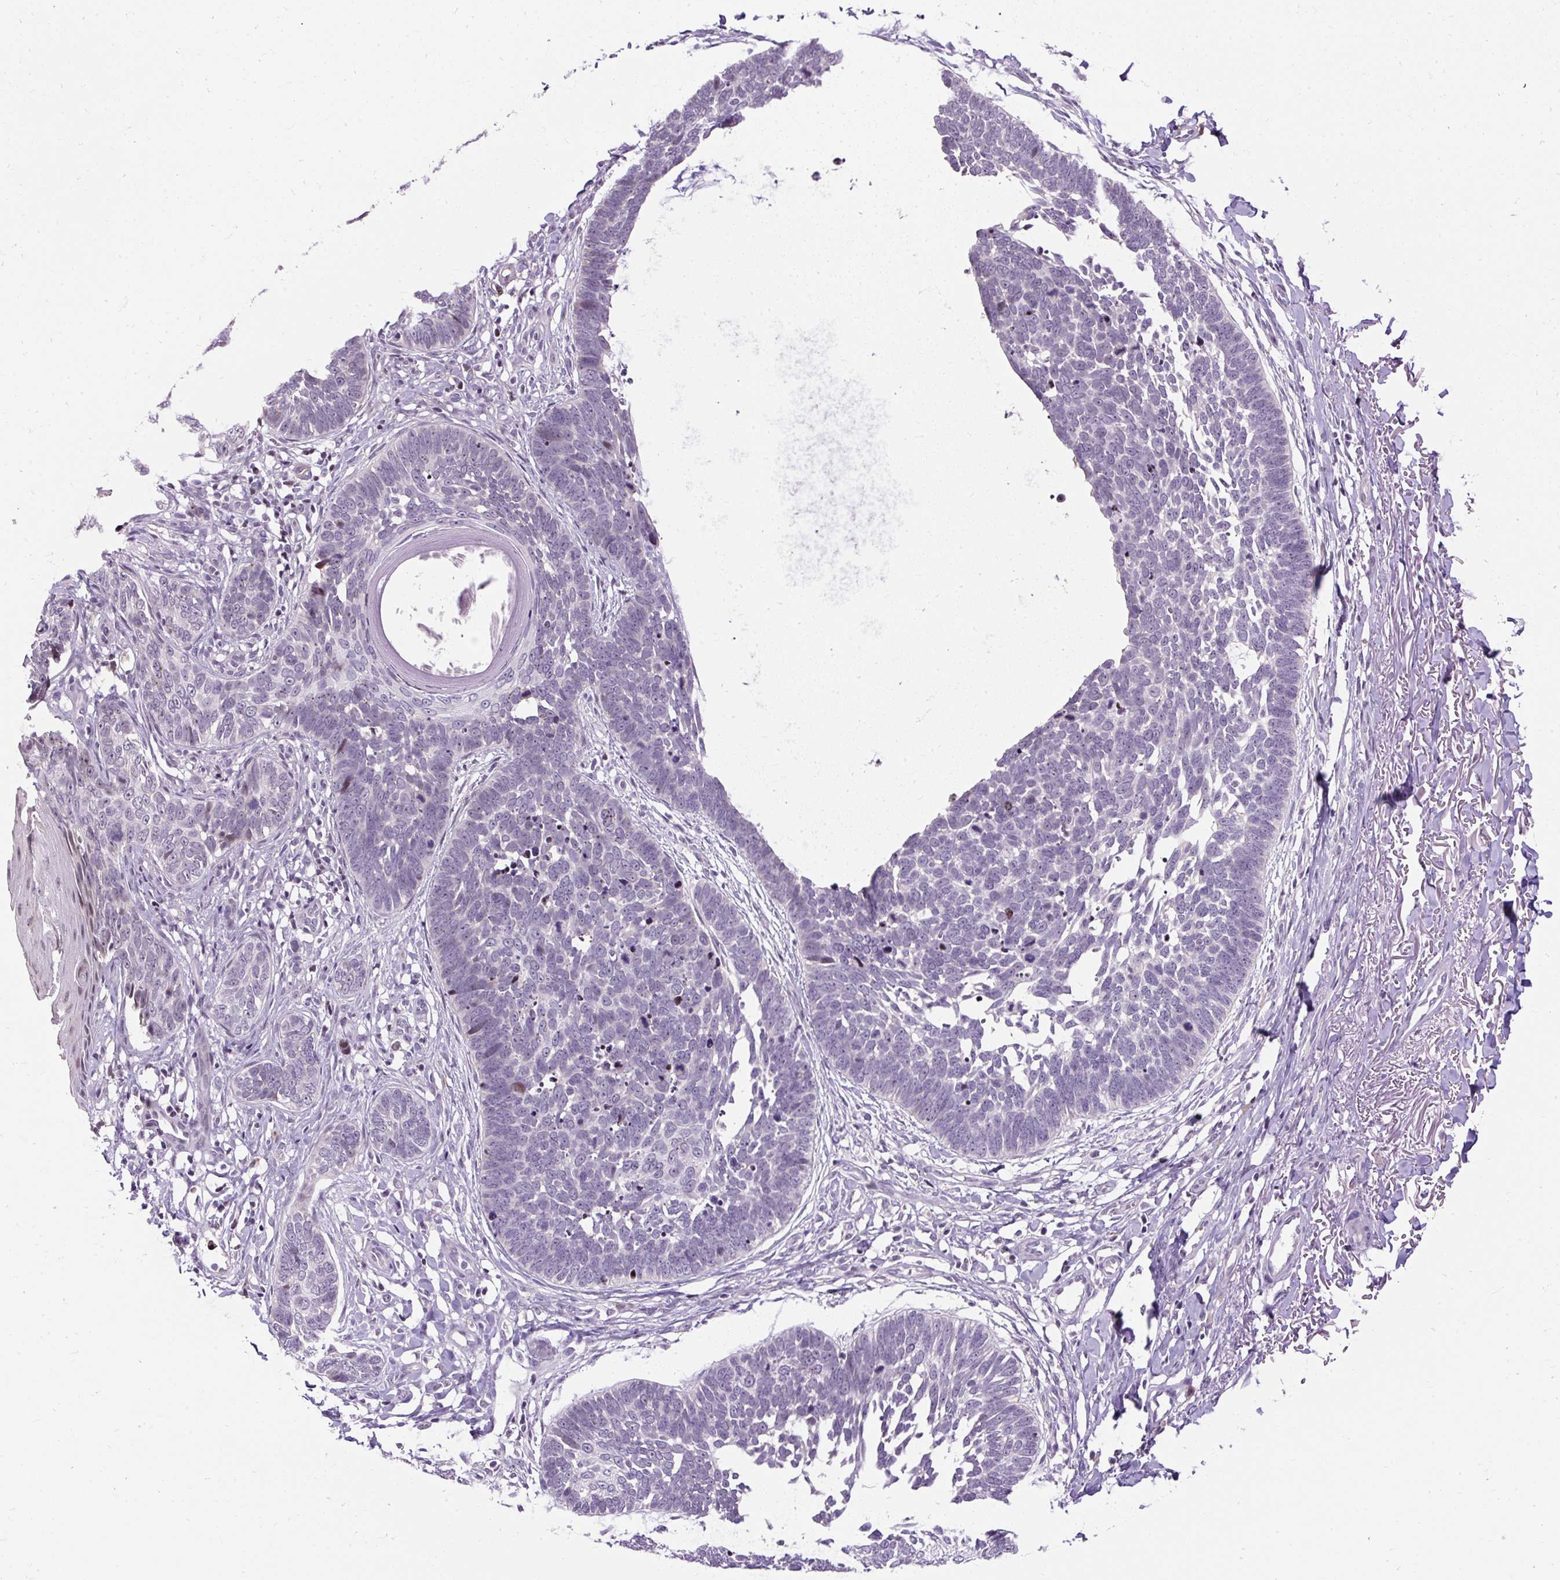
{"staining": {"intensity": "moderate", "quantity": "<25%", "location": "nuclear"}, "tissue": "skin cancer", "cell_type": "Tumor cells", "image_type": "cancer", "snomed": [{"axis": "morphology", "description": "Normal tissue, NOS"}, {"axis": "morphology", "description": "Basal cell carcinoma"}, {"axis": "topography", "description": "Skin"}], "caption": "The immunohistochemical stain labels moderate nuclear positivity in tumor cells of skin cancer tissue.", "gene": "ARHGEF18", "patient": {"sex": "male", "age": 77}}